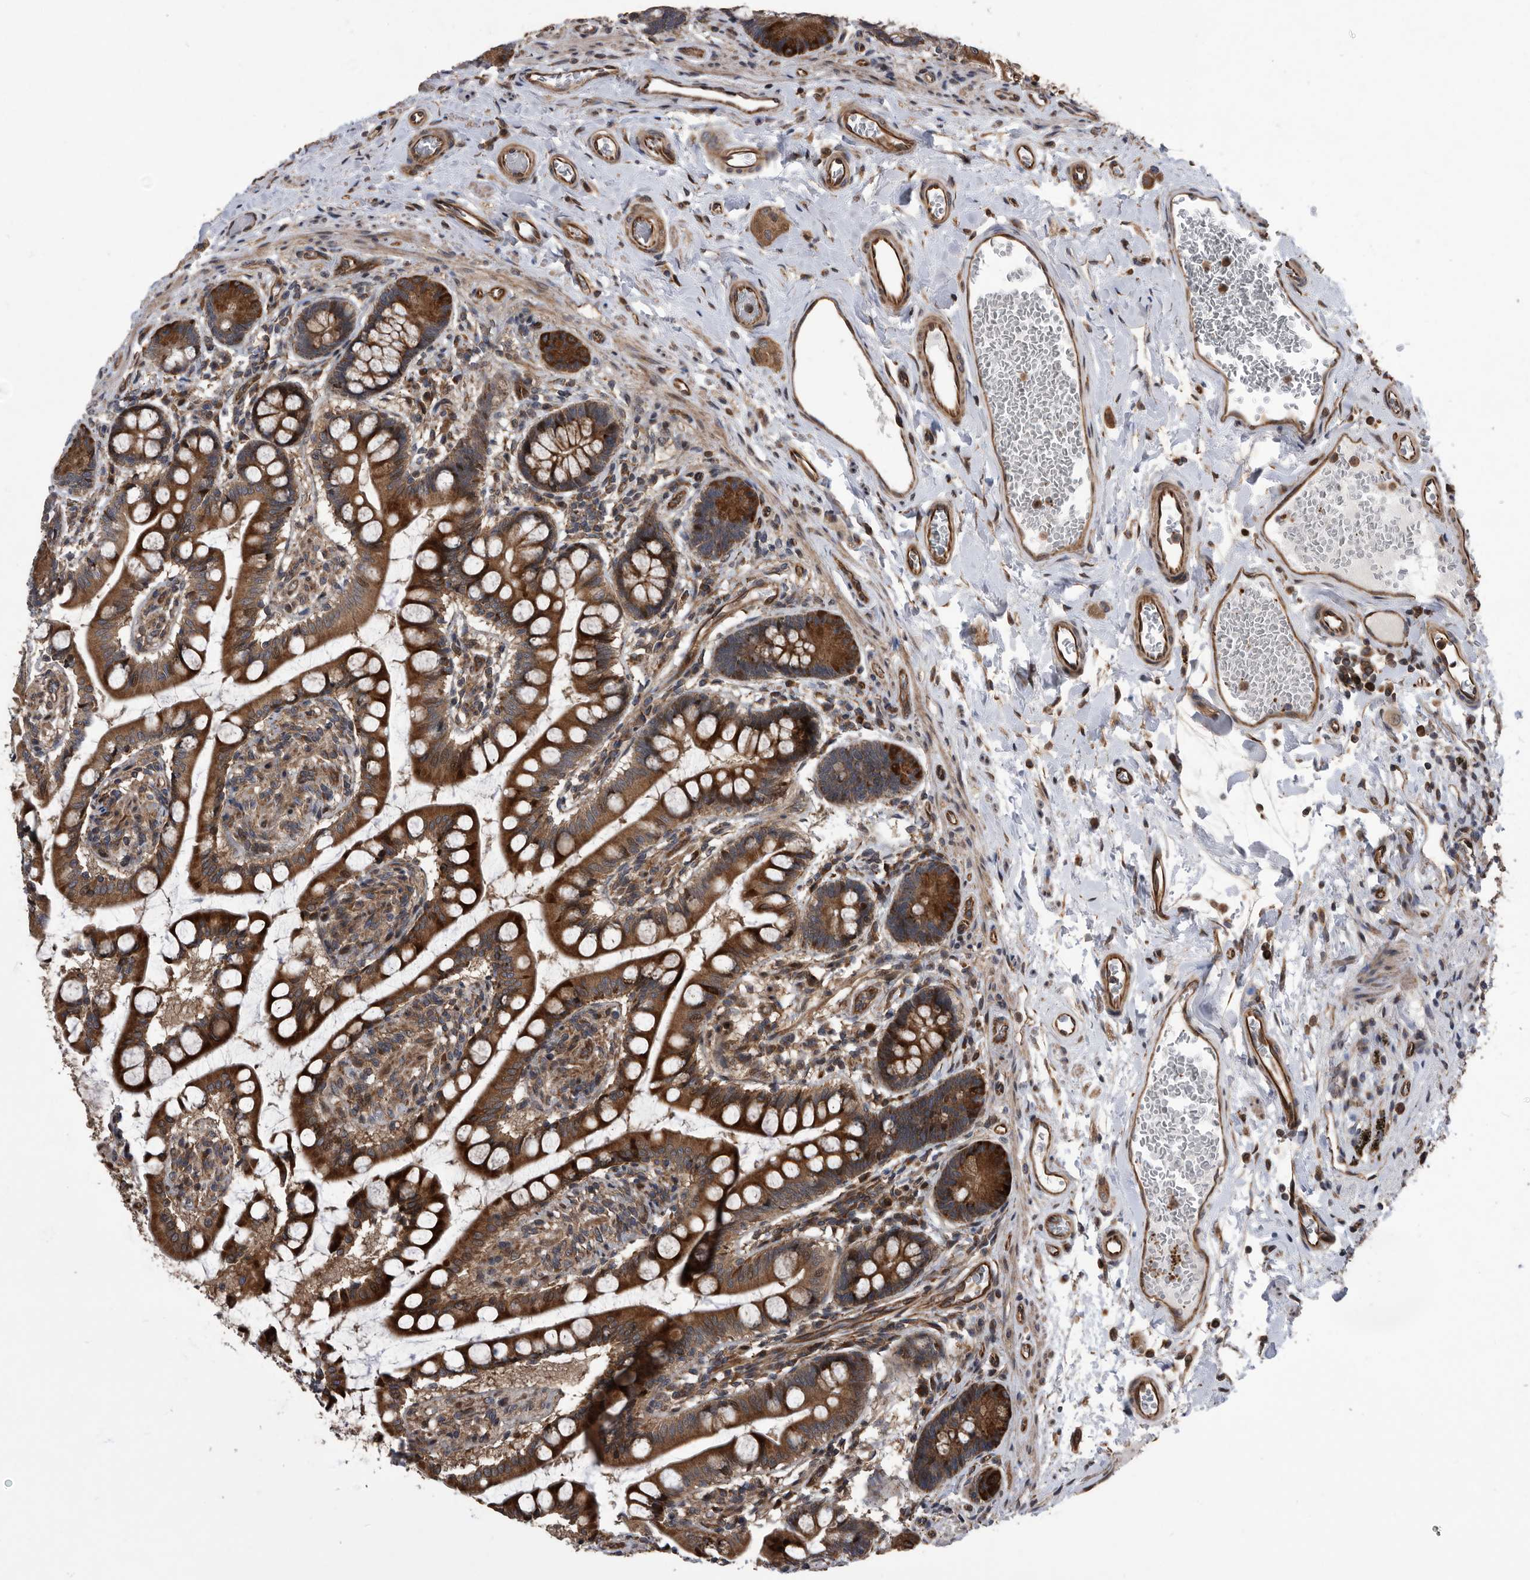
{"staining": {"intensity": "strong", "quantity": ">75%", "location": "cytoplasmic/membranous"}, "tissue": "small intestine", "cell_type": "Glandular cells", "image_type": "normal", "snomed": [{"axis": "morphology", "description": "Normal tissue, NOS"}, {"axis": "topography", "description": "Small intestine"}], "caption": "DAB (3,3'-diaminobenzidine) immunohistochemical staining of benign small intestine reveals strong cytoplasmic/membranous protein positivity in approximately >75% of glandular cells.", "gene": "SERINC2", "patient": {"sex": "male", "age": 52}}